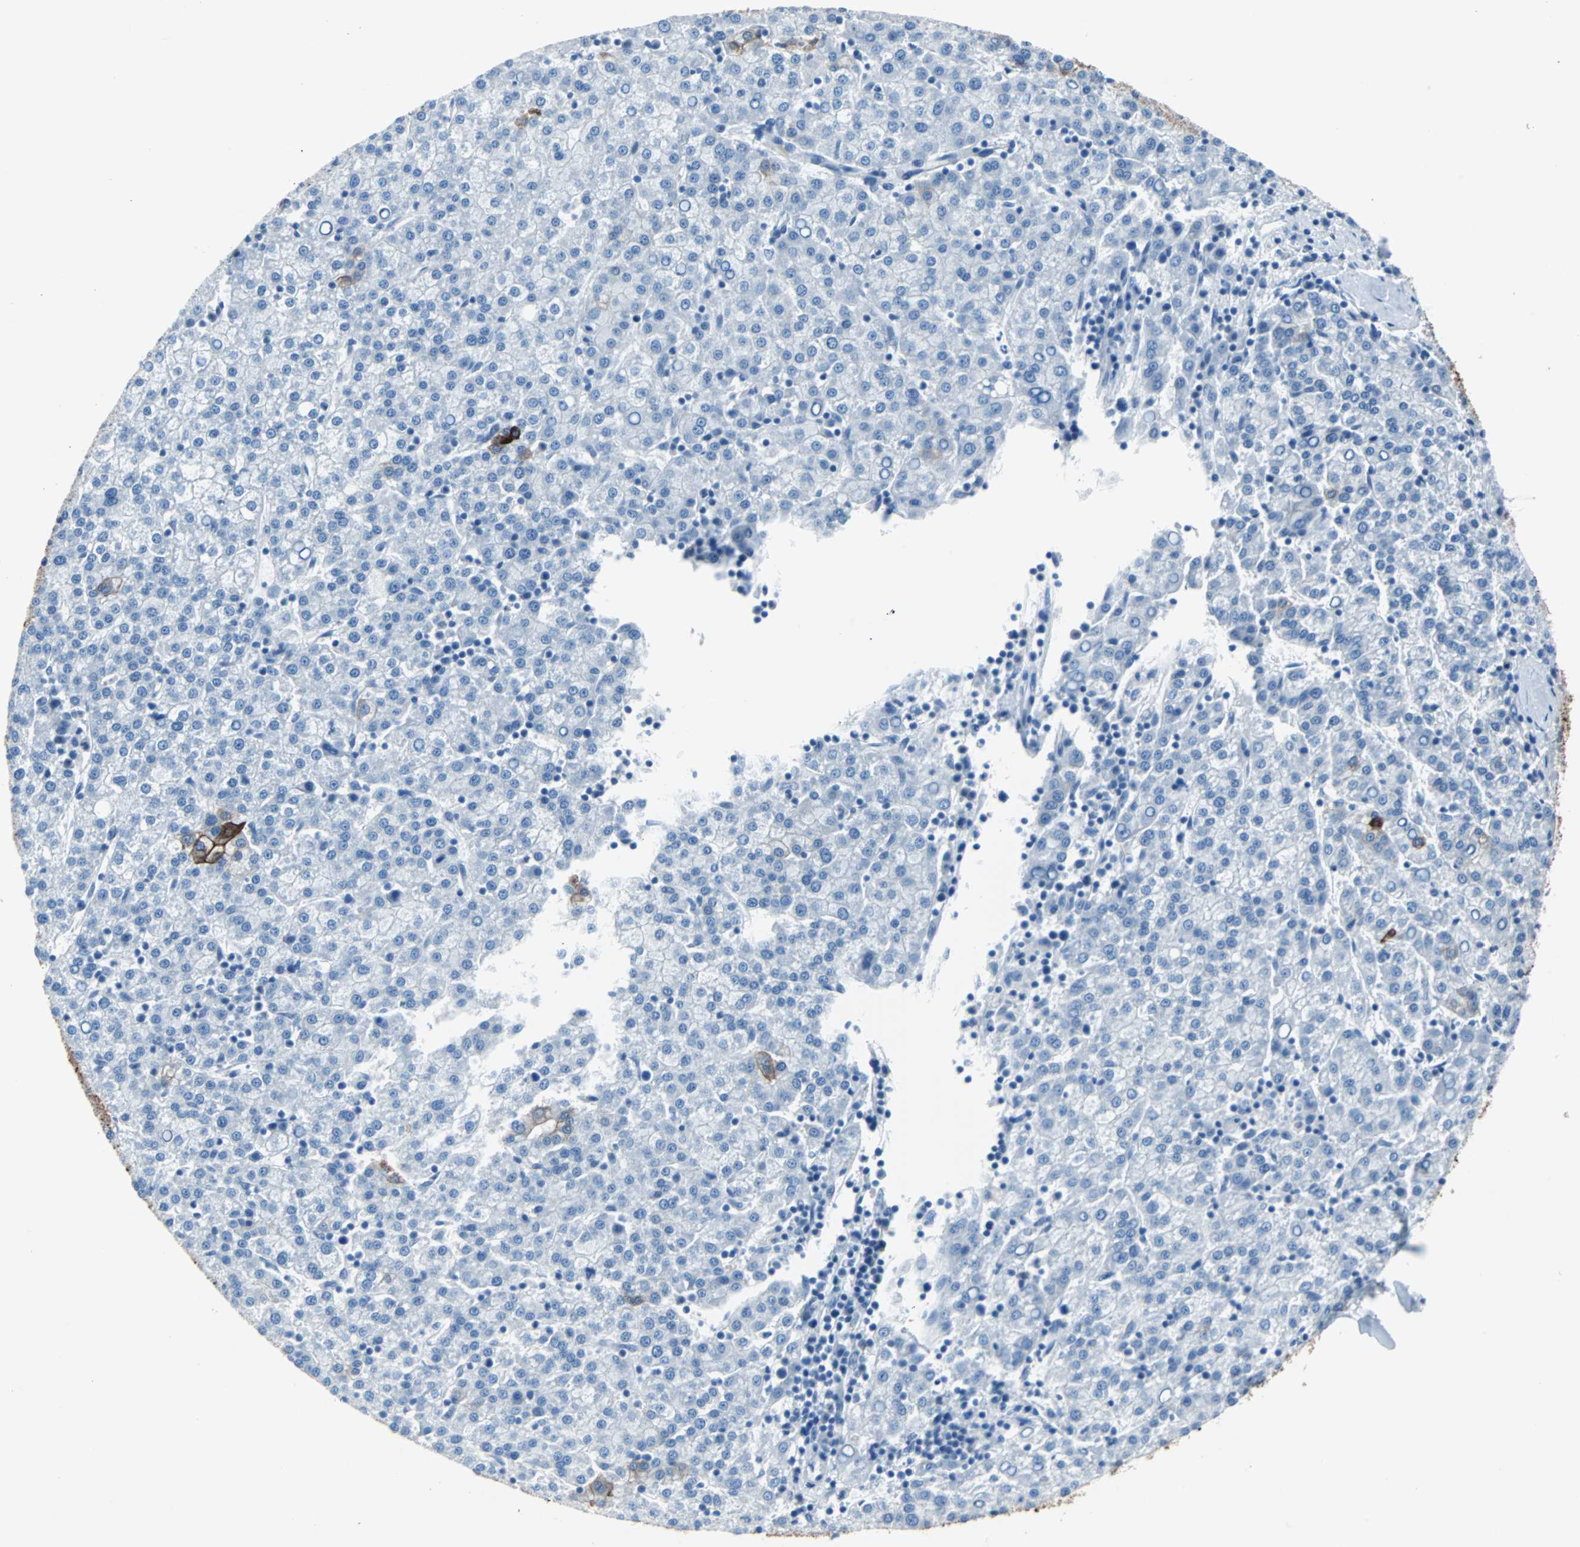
{"staining": {"intensity": "negative", "quantity": "none", "location": "none"}, "tissue": "liver cancer", "cell_type": "Tumor cells", "image_type": "cancer", "snomed": [{"axis": "morphology", "description": "Carcinoma, Hepatocellular, NOS"}, {"axis": "topography", "description": "Liver"}], "caption": "The image demonstrates no staining of tumor cells in liver hepatocellular carcinoma. (Immunohistochemistry (ihc), brightfield microscopy, high magnification).", "gene": "KRT7", "patient": {"sex": "female", "age": 58}}